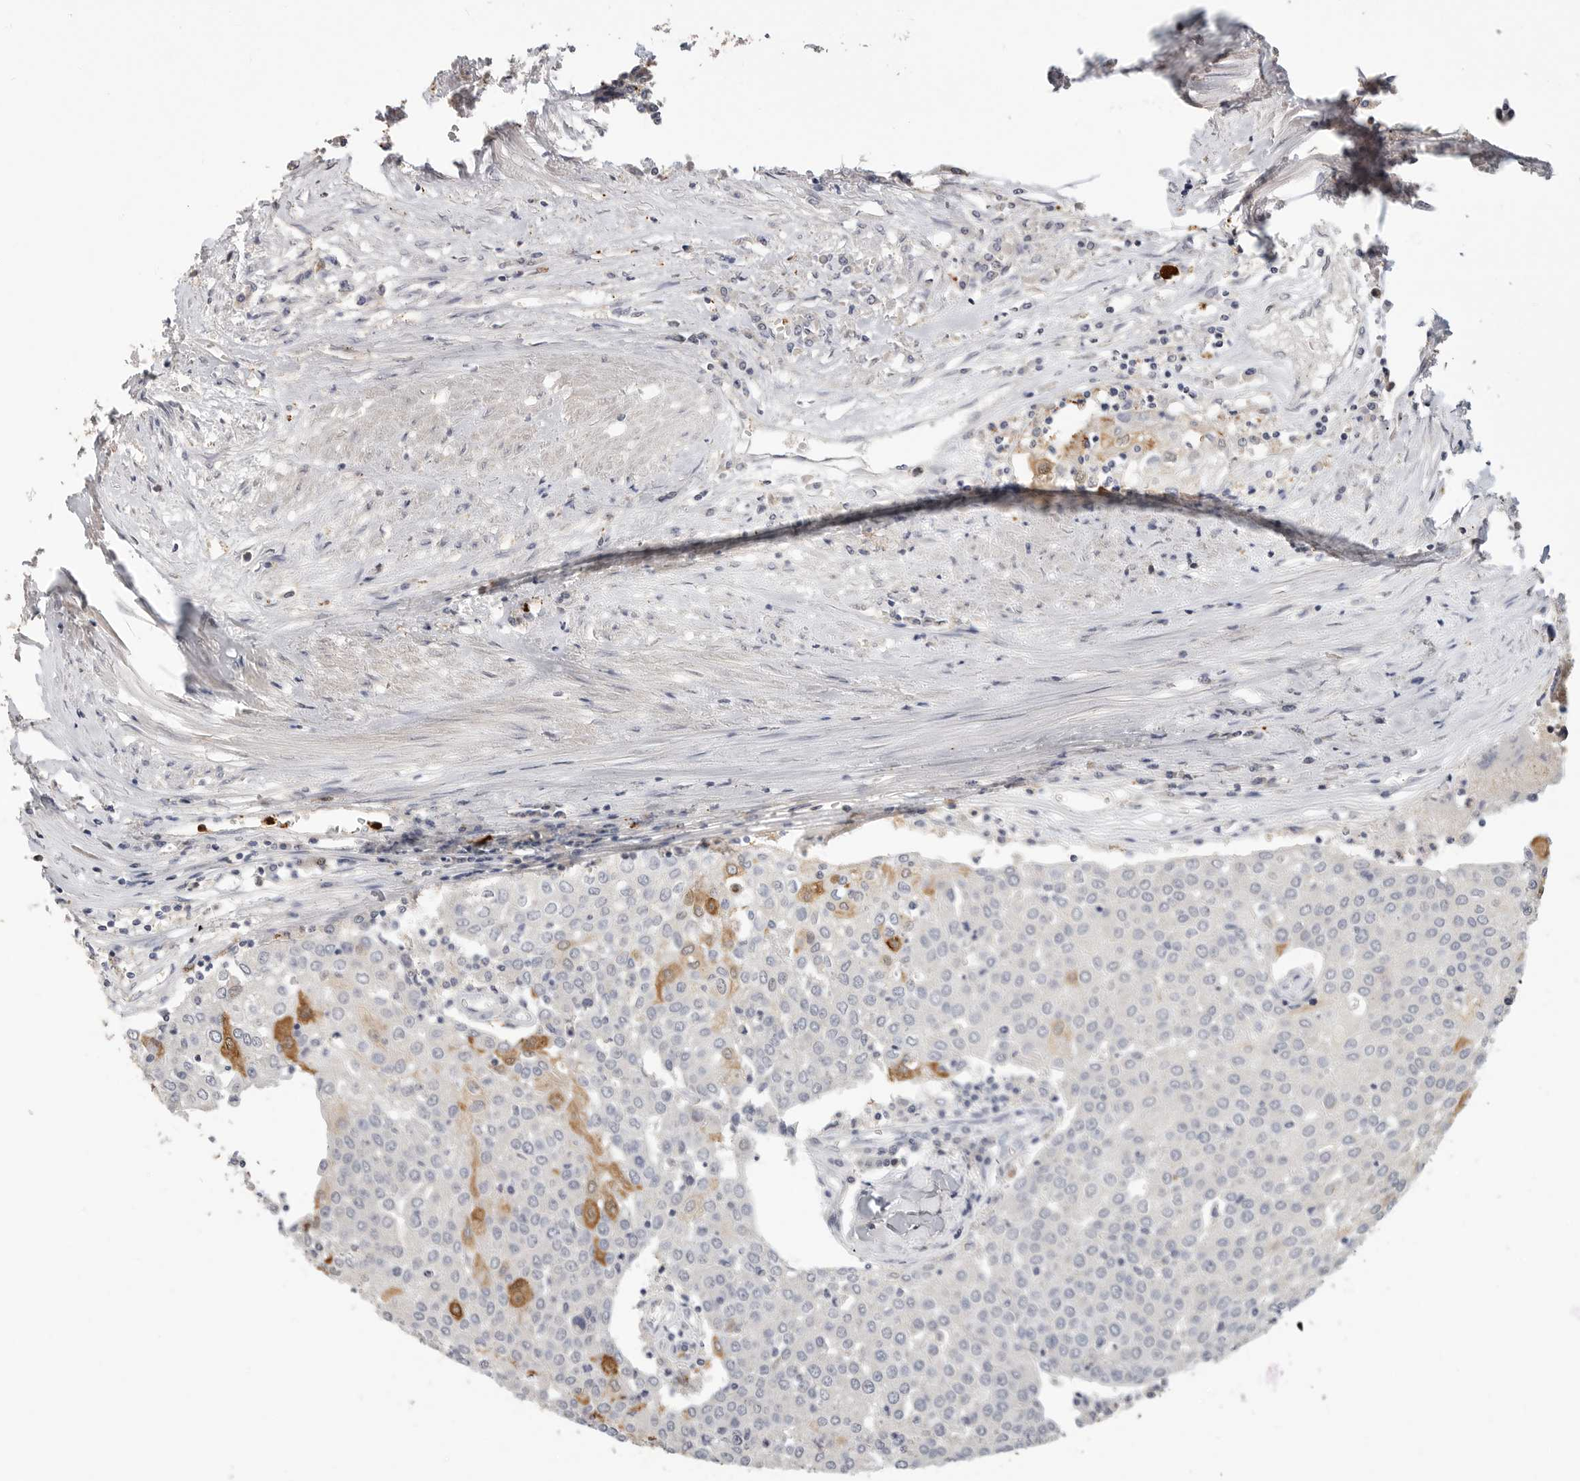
{"staining": {"intensity": "moderate", "quantity": "<25%", "location": "cytoplasmic/membranous"}, "tissue": "urothelial cancer", "cell_type": "Tumor cells", "image_type": "cancer", "snomed": [{"axis": "morphology", "description": "Urothelial carcinoma, High grade"}, {"axis": "topography", "description": "Urinary bladder"}], "caption": "High-power microscopy captured an IHC image of high-grade urothelial carcinoma, revealing moderate cytoplasmic/membranous expression in about <25% of tumor cells.", "gene": "LTBR", "patient": {"sex": "female", "age": 85}}